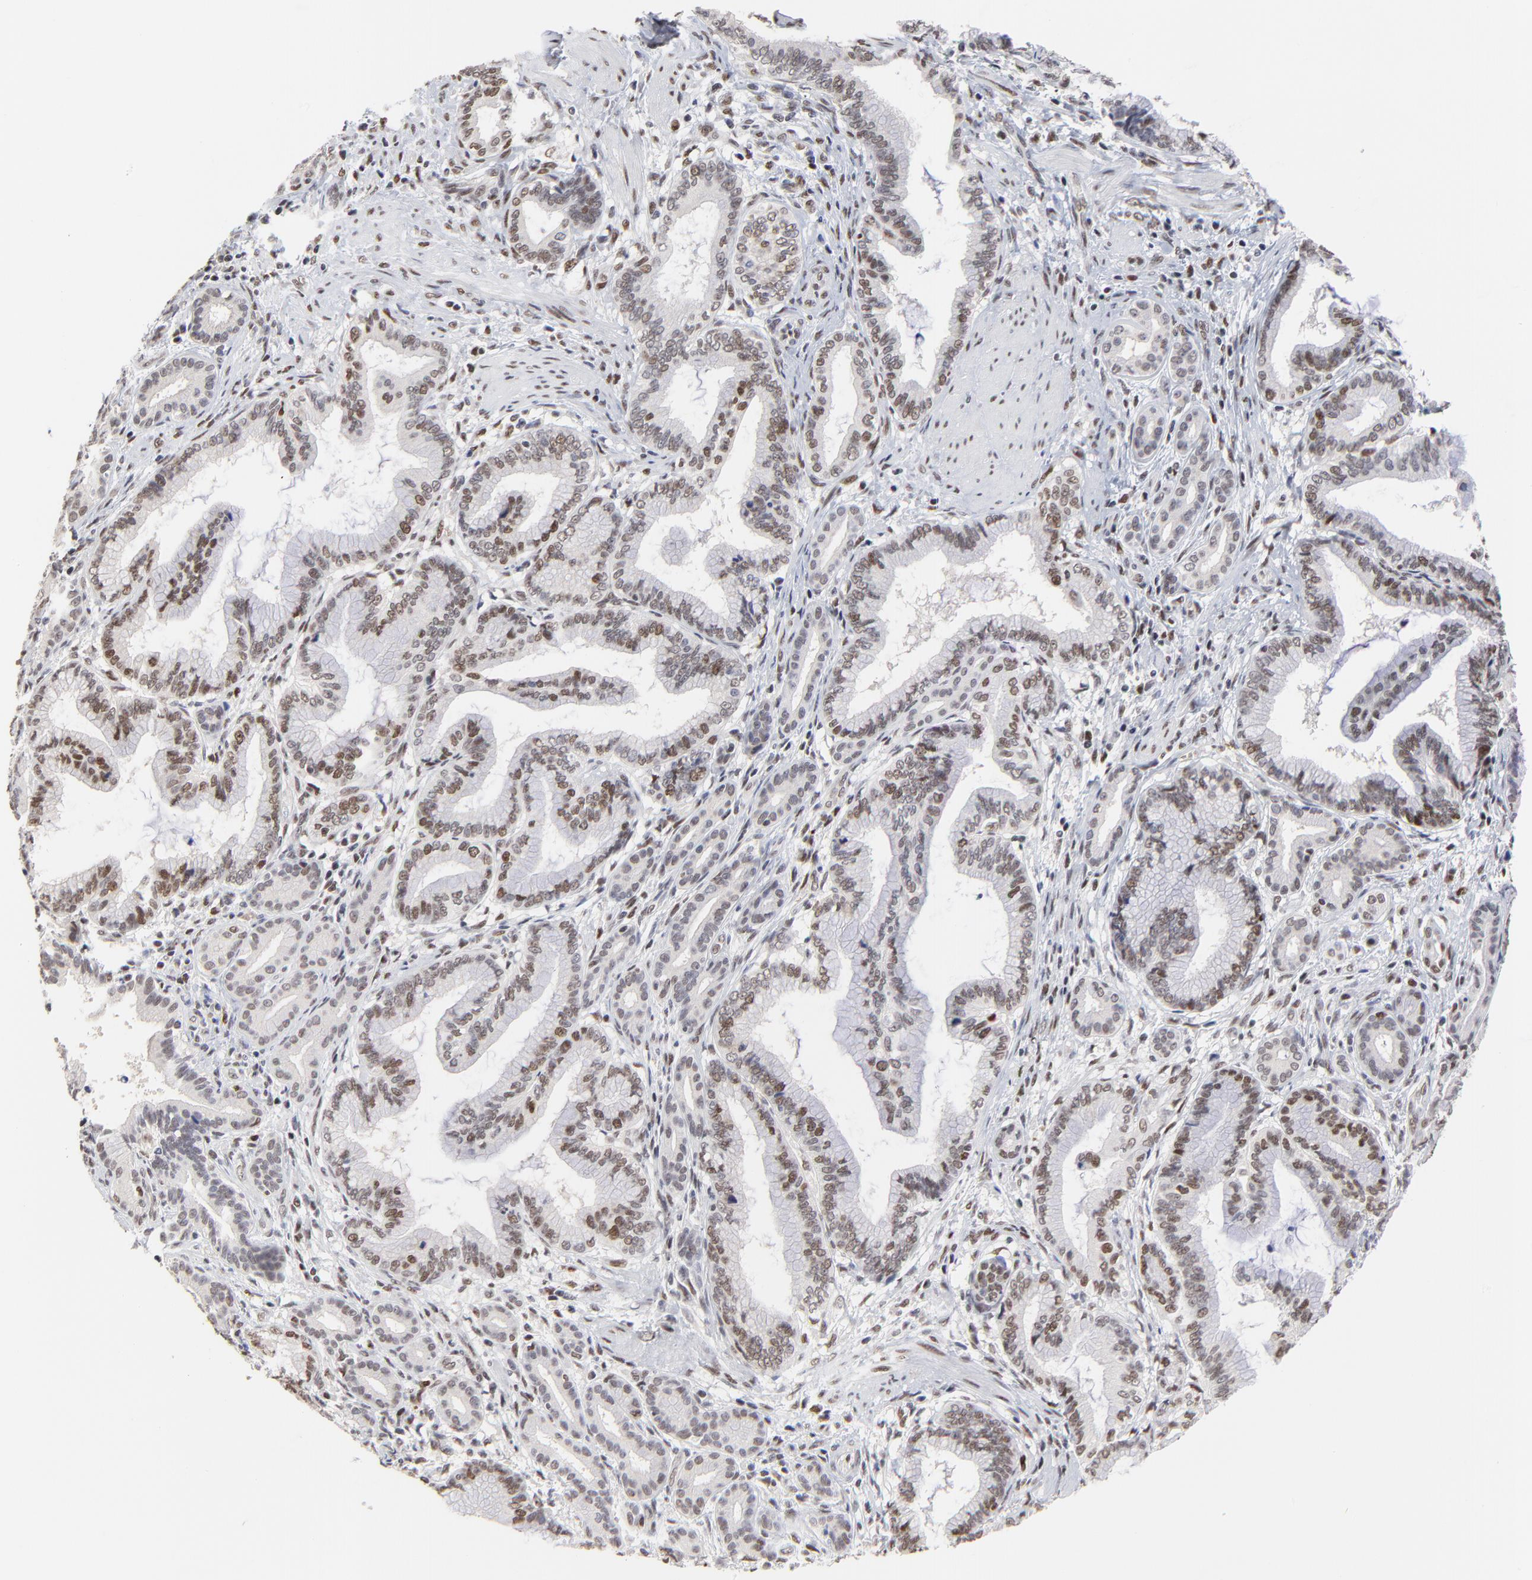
{"staining": {"intensity": "weak", "quantity": "25%-75%", "location": "nuclear"}, "tissue": "pancreatic cancer", "cell_type": "Tumor cells", "image_type": "cancer", "snomed": [{"axis": "morphology", "description": "Adenocarcinoma, NOS"}, {"axis": "topography", "description": "Pancreas"}], "caption": "DAB immunohistochemical staining of human adenocarcinoma (pancreatic) demonstrates weak nuclear protein expression in about 25%-75% of tumor cells. The protein is shown in brown color, while the nuclei are stained blue.", "gene": "OGFOD1", "patient": {"sex": "female", "age": 64}}